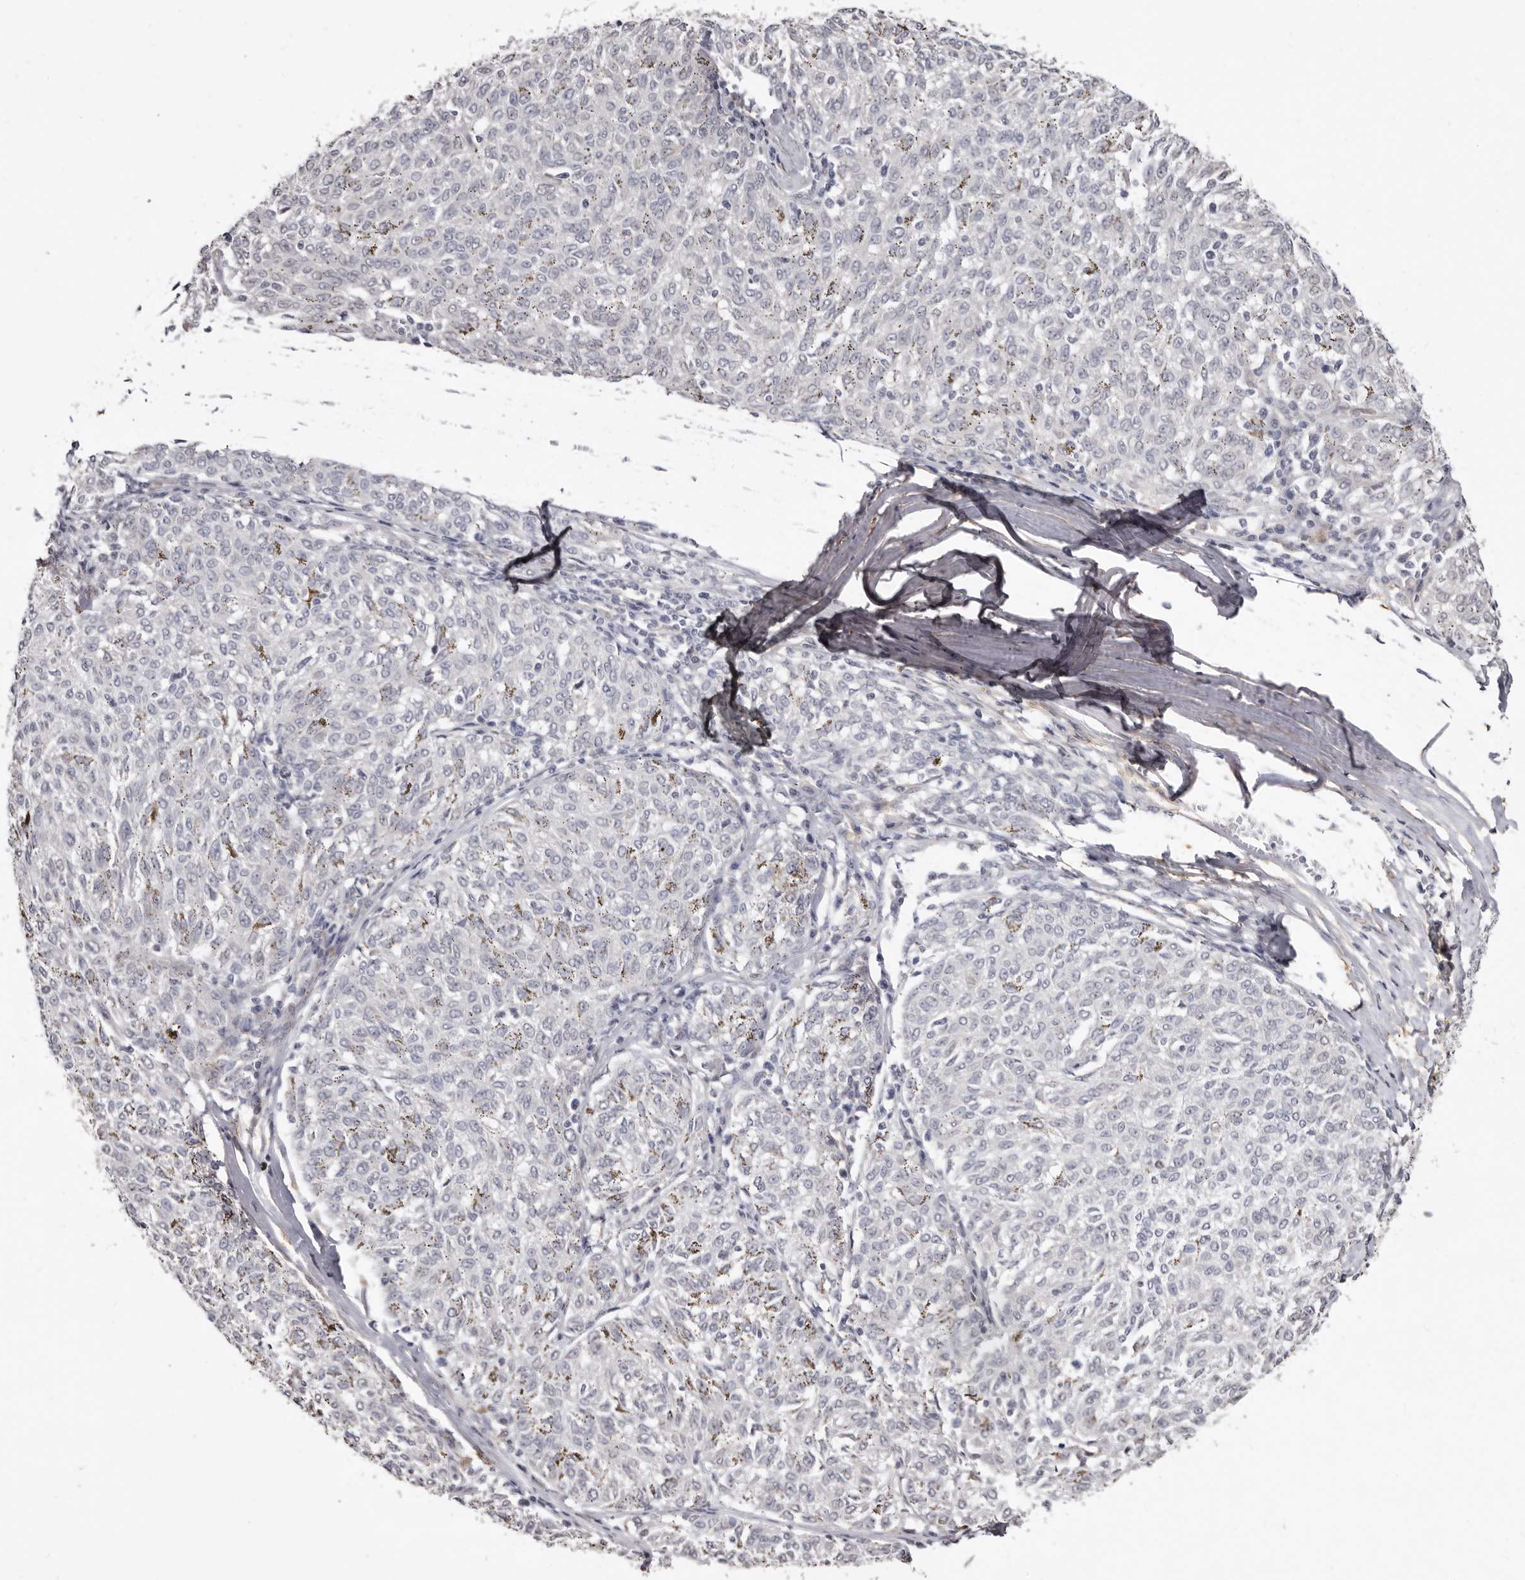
{"staining": {"intensity": "negative", "quantity": "none", "location": "none"}, "tissue": "melanoma", "cell_type": "Tumor cells", "image_type": "cancer", "snomed": [{"axis": "morphology", "description": "Malignant melanoma, NOS"}, {"axis": "topography", "description": "Skin"}], "caption": "High magnification brightfield microscopy of melanoma stained with DAB (3,3'-diaminobenzidine) (brown) and counterstained with hematoxylin (blue): tumor cells show no significant expression.", "gene": "KHDRBS2", "patient": {"sex": "female", "age": 72}}